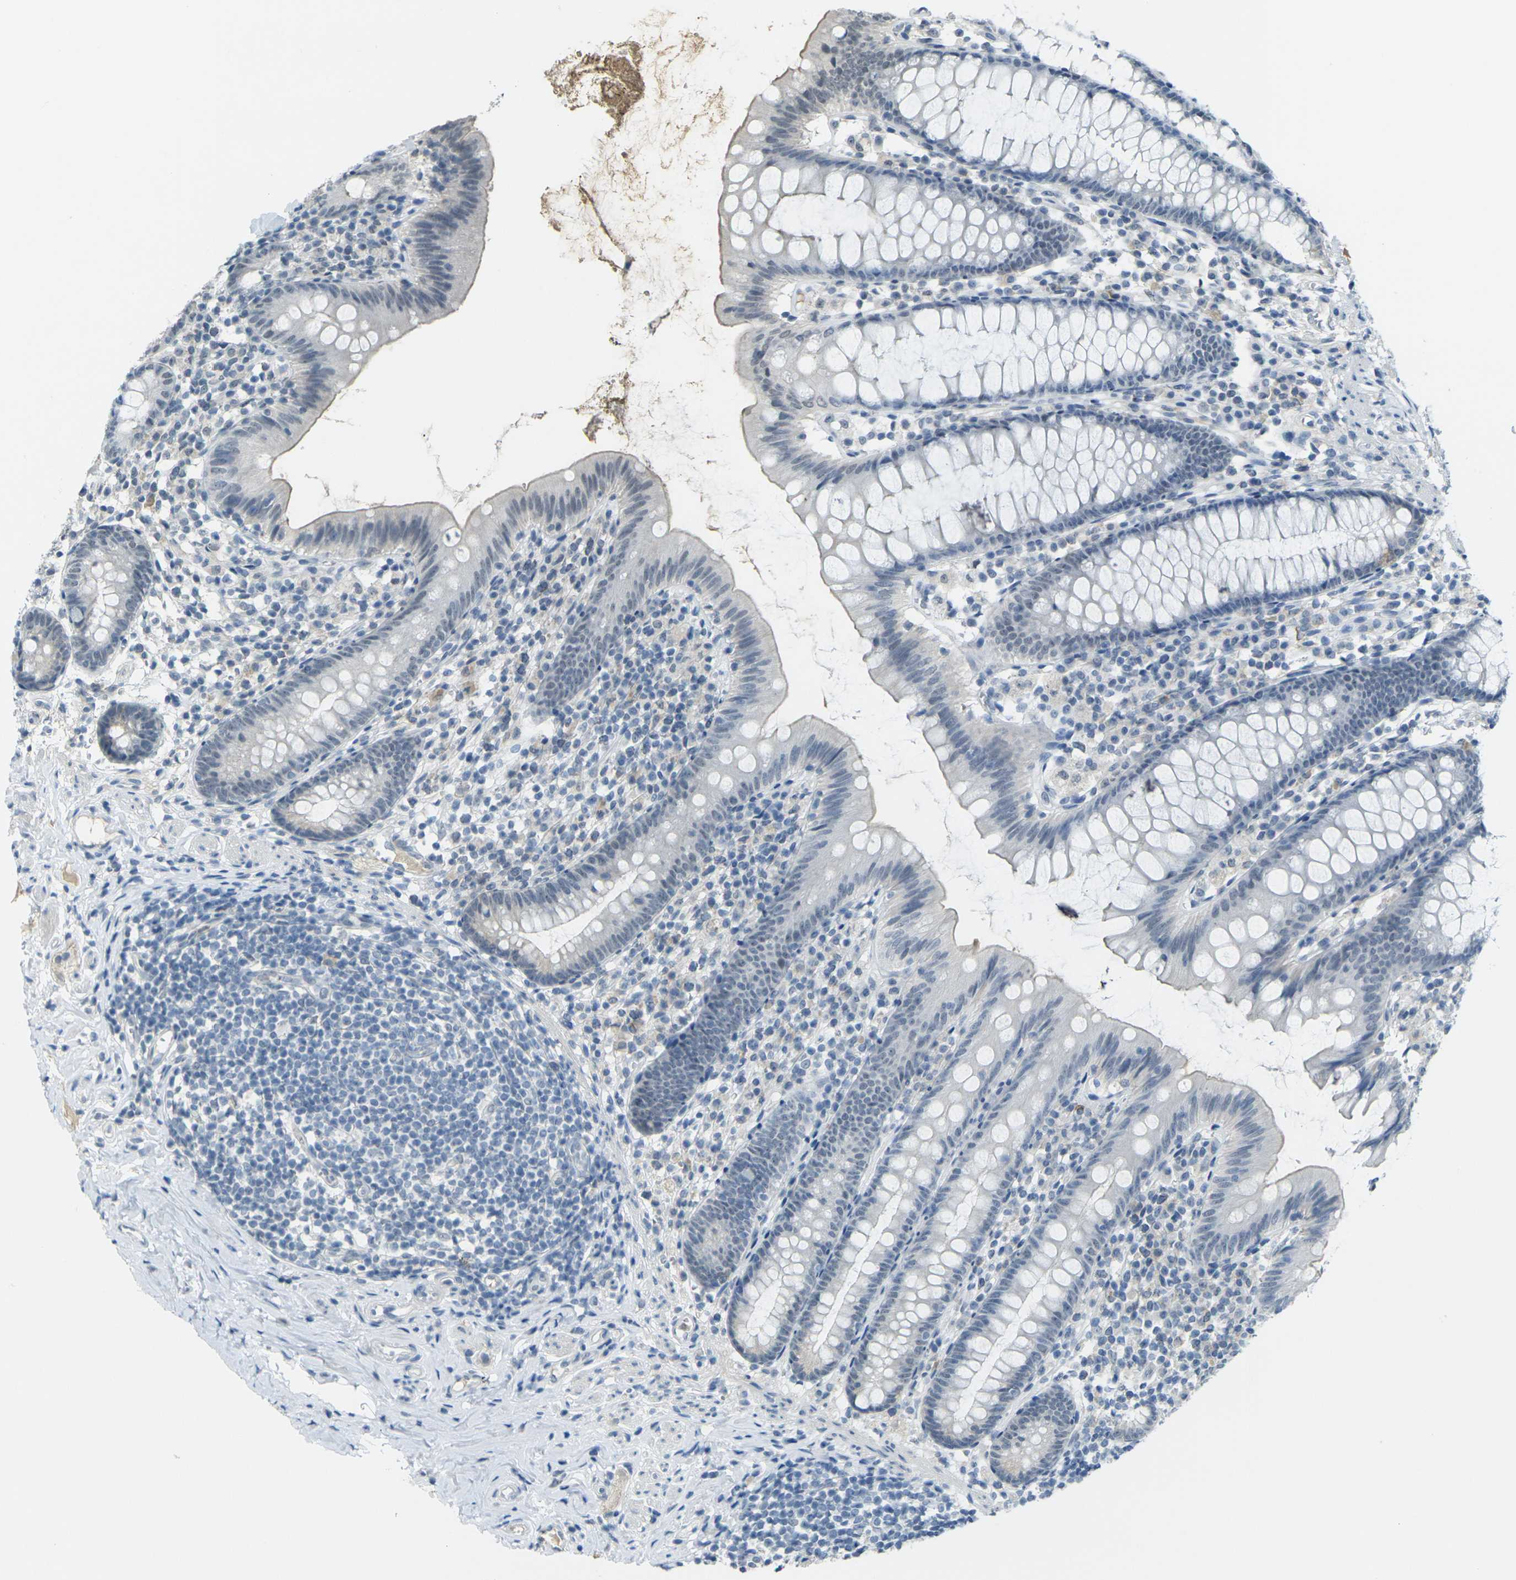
{"staining": {"intensity": "negative", "quantity": "none", "location": "none"}, "tissue": "appendix", "cell_type": "Glandular cells", "image_type": "normal", "snomed": [{"axis": "morphology", "description": "Normal tissue, NOS"}, {"axis": "topography", "description": "Appendix"}], "caption": "The micrograph reveals no significant expression in glandular cells of appendix.", "gene": "SPTBN2", "patient": {"sex": "male", "age": 52}}